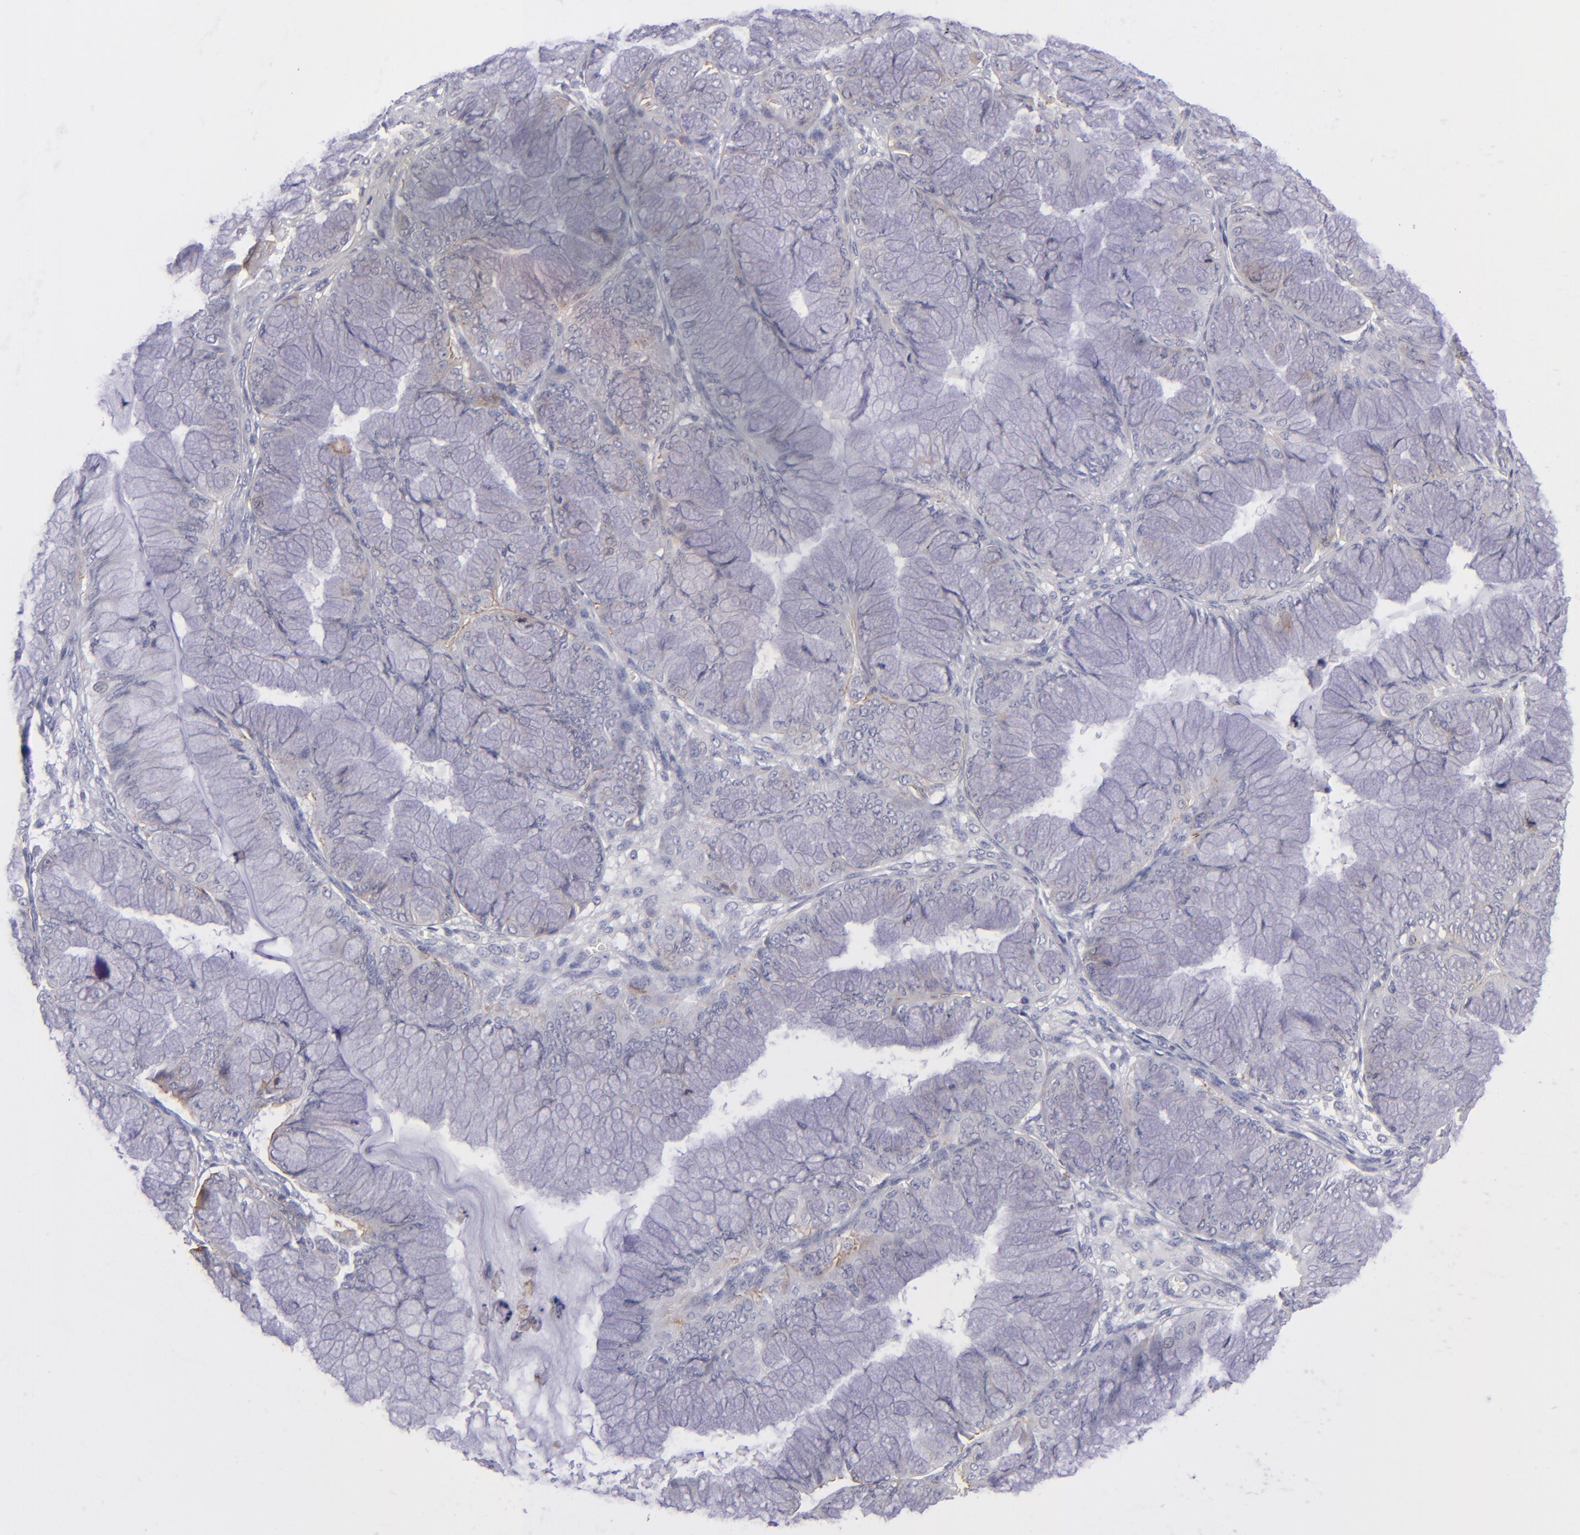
{"staining": {"intensity": "moderate", "quantity": "25%-75%", "location": "cytoplasmic/membranous"}, "tissue": "ovarian cancer", "cell_type": "Tumor cells", "image_type": "cancer", "snomed": [{"axis": "morphology", "description": "Cystadenocarcinoma, mucinous, NOS"}, {"axis": "topography", "description": "Ovary"}], "caption": "DAB immunohistochemical staining of mucinous cystadenocarcinoma (ovarian) demonstrates moderate cytoplasmic/membranous protein expression in about 25%-75% of tumor cells.", "gene": "ITGB4", "patient": {"sex": "female", "age": 63}}